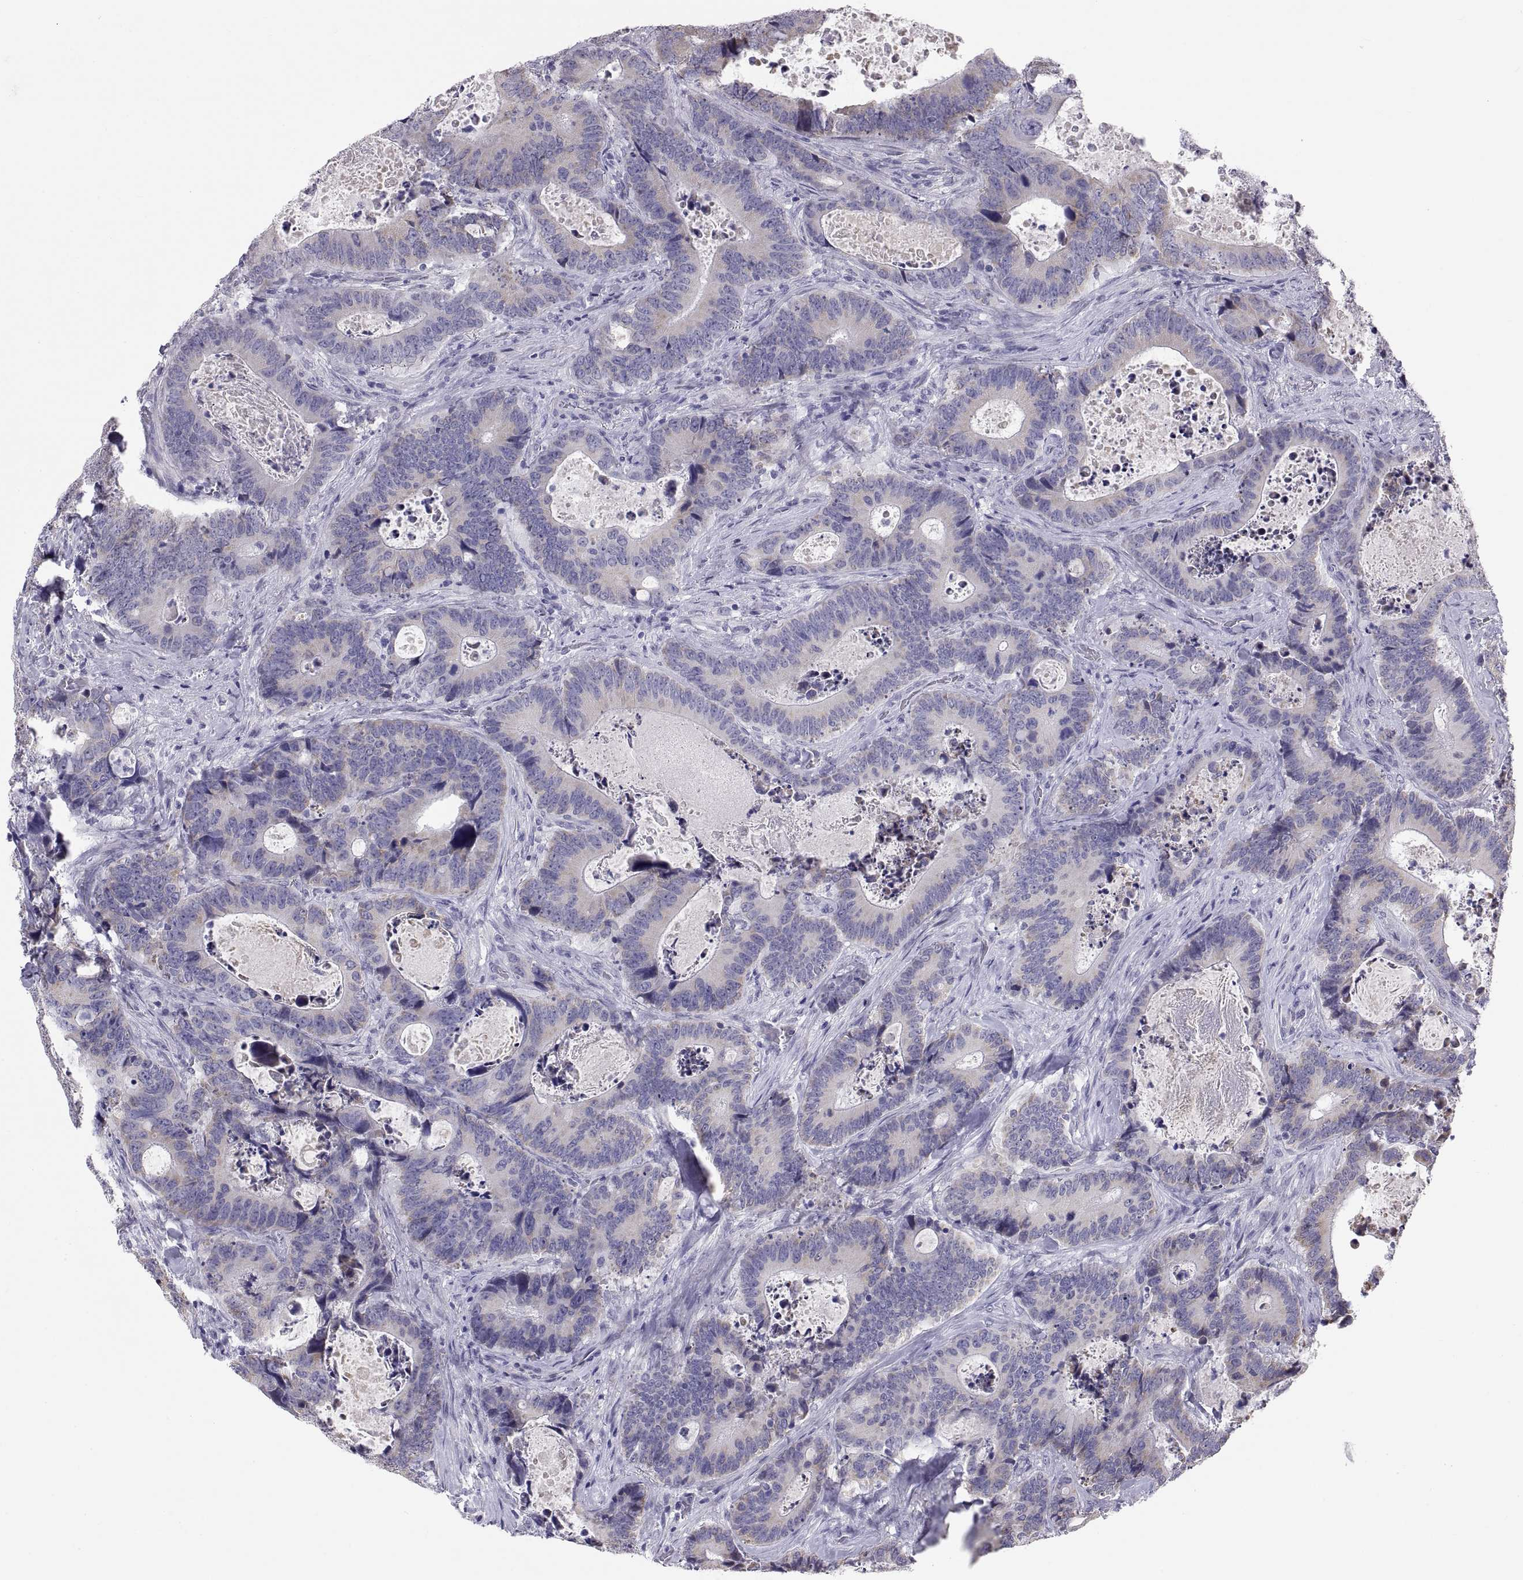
{"staining": {"intensity": "weak", "quantity": "25%-75%", "location": "cytoplasmic/membranous"}, "tissue": "colorectal cancer", "cell_type": "Tumor cells", "image_type": "cancer", "snomed": [{"axis": "morphology", "description": "Adenocarcinoma, NOS"}, {"axis": "topography", "description": "Colon"}], "caption": "IHC histopathology image of human adenocarcinoma (colorectal) stained for a protein (brown), which reveals low levels of weak cytoplasmic/membranous staining in about 25%-75% of tumor cells.", "gene": "FAM170A", "patient": {"sex": "female", "age": 82}}